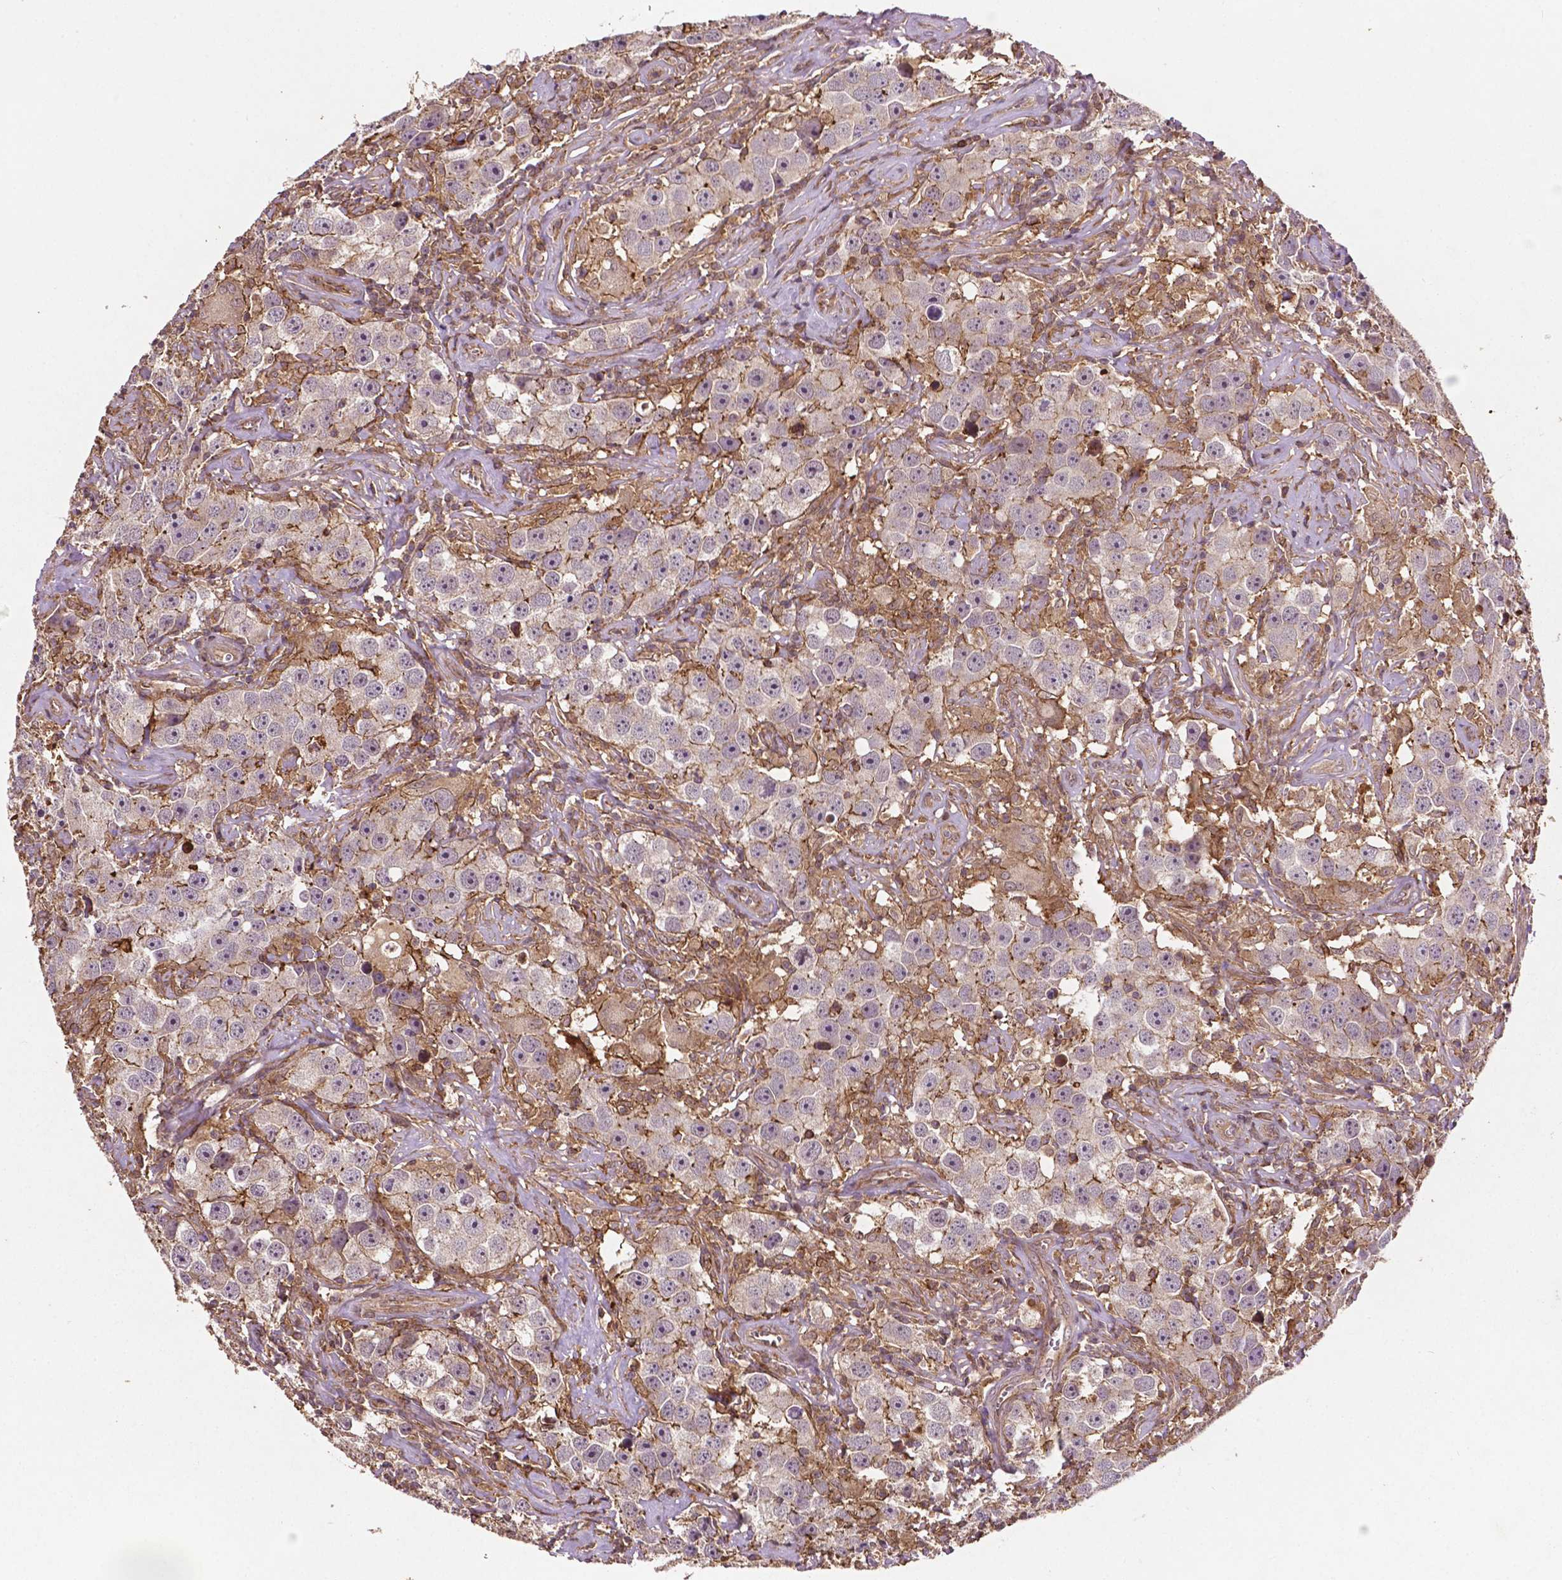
{"staining": {"intensity": "negative", "quantity": "none", "location": "none"}, "tissue": "testis cancer", "cell_type": "Tumor cells", "image_type": "cancer", "snomed": [{"axis": "morphology", "description": "Seminoma, NOS"}, {"axis": "topography", "description": "Testis"}], "caption": "Tumor cells show no significant protein staining in seminoma (testis). (DAB immunohistochemistry with hematoxylin counter stain).", "gene": "ZMYND19", "patient": {"sex": "male", "age": 49}}